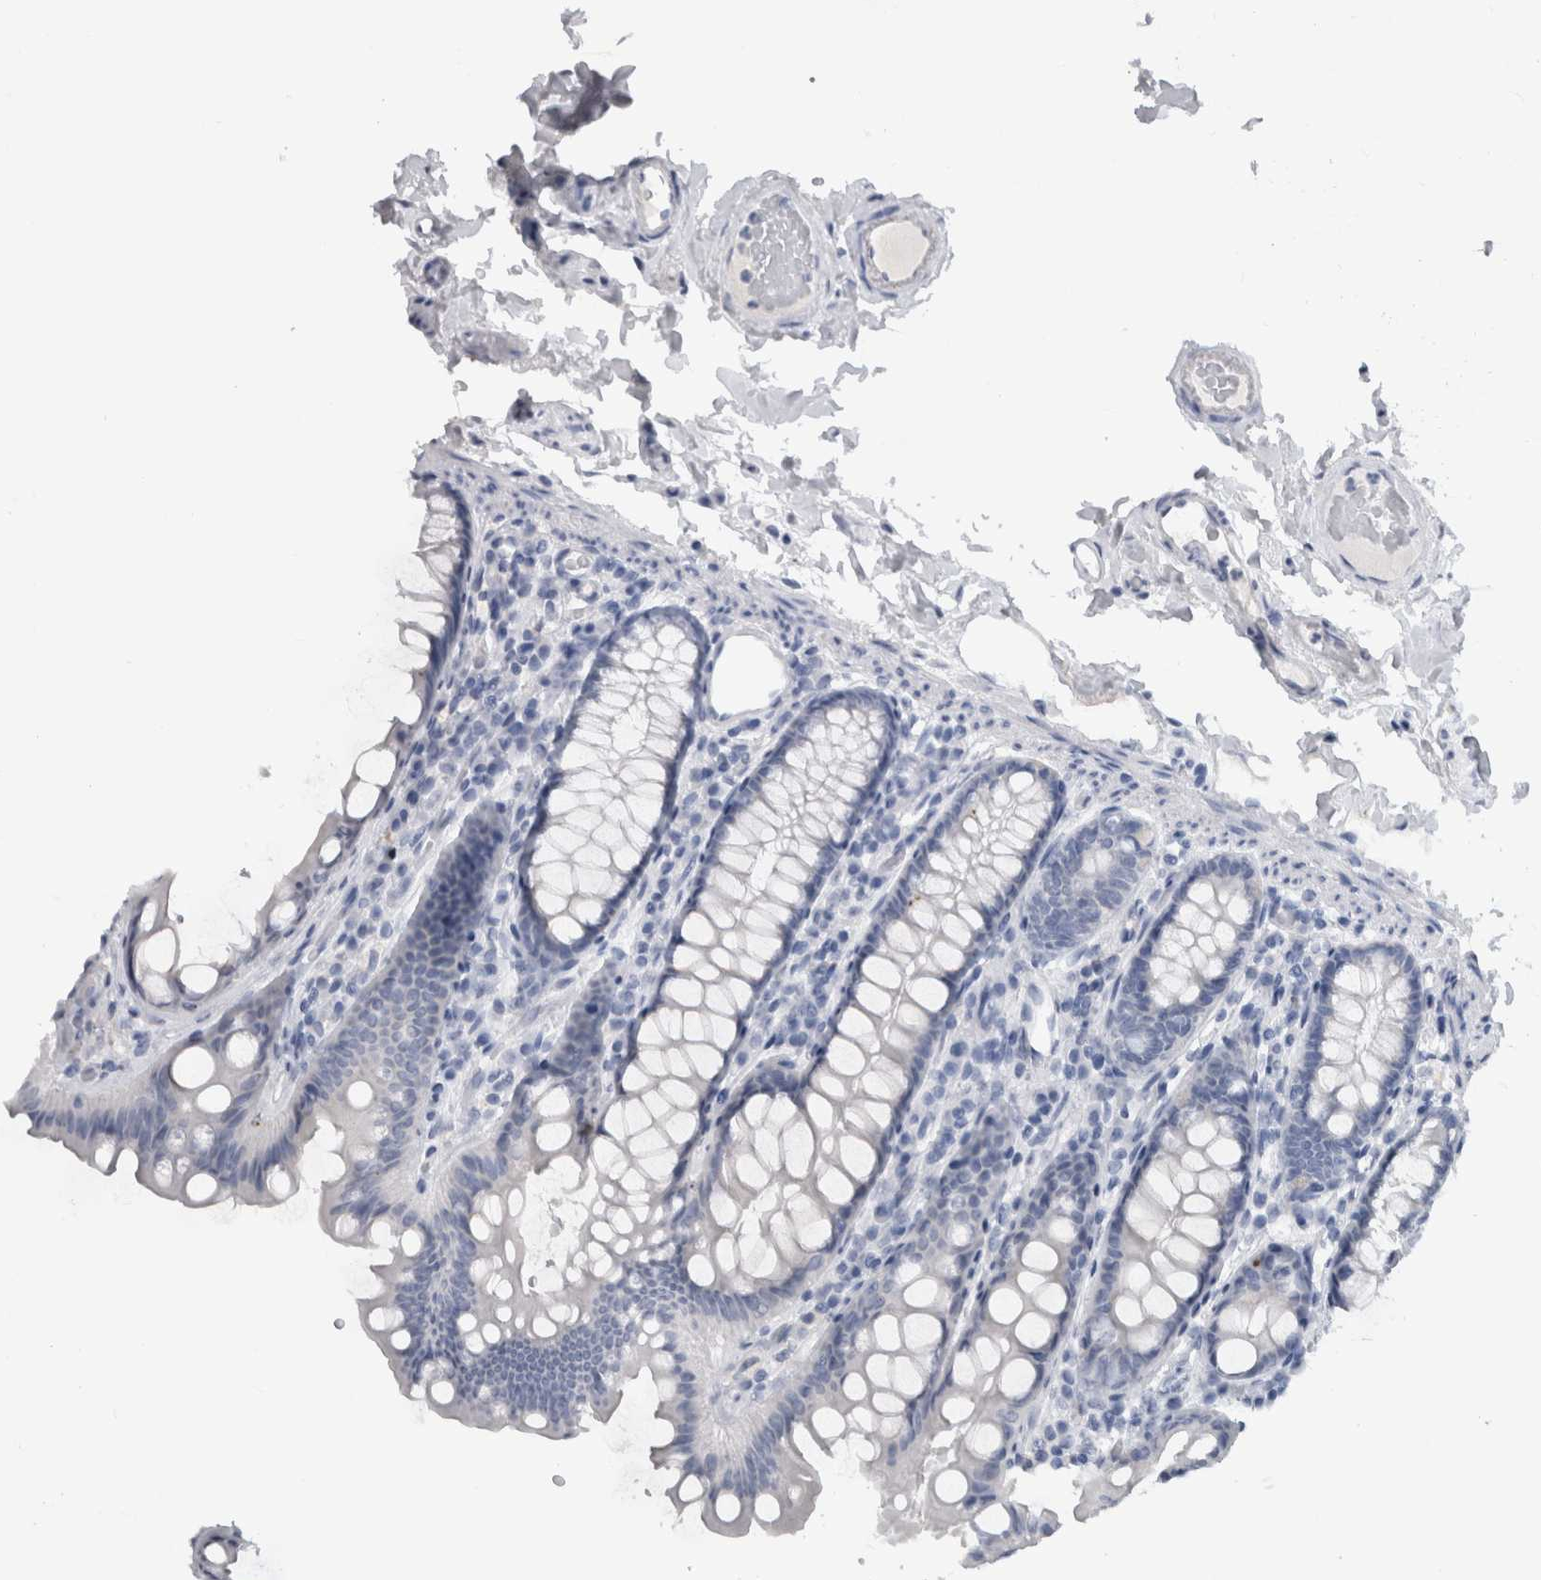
{"staining": {"intensity": "negative", "quantity": "none", "location": "none"}, "tissue": "colon", "cell_type": "Endothelial cells", "image_type": "normal", "snomed": [{"axis": "morphology", "description": "Normal tissue, NOS"}, {"axis": "topography", "description": "Colon"}, {"axis": "topography", "description": "Peripheral nerve tissue"}], "caption": "IHC of benign colon reveals no expression in endothelial cells.", "gene": "ADAM2", "patient": {"sex": "female", "age": 61}}